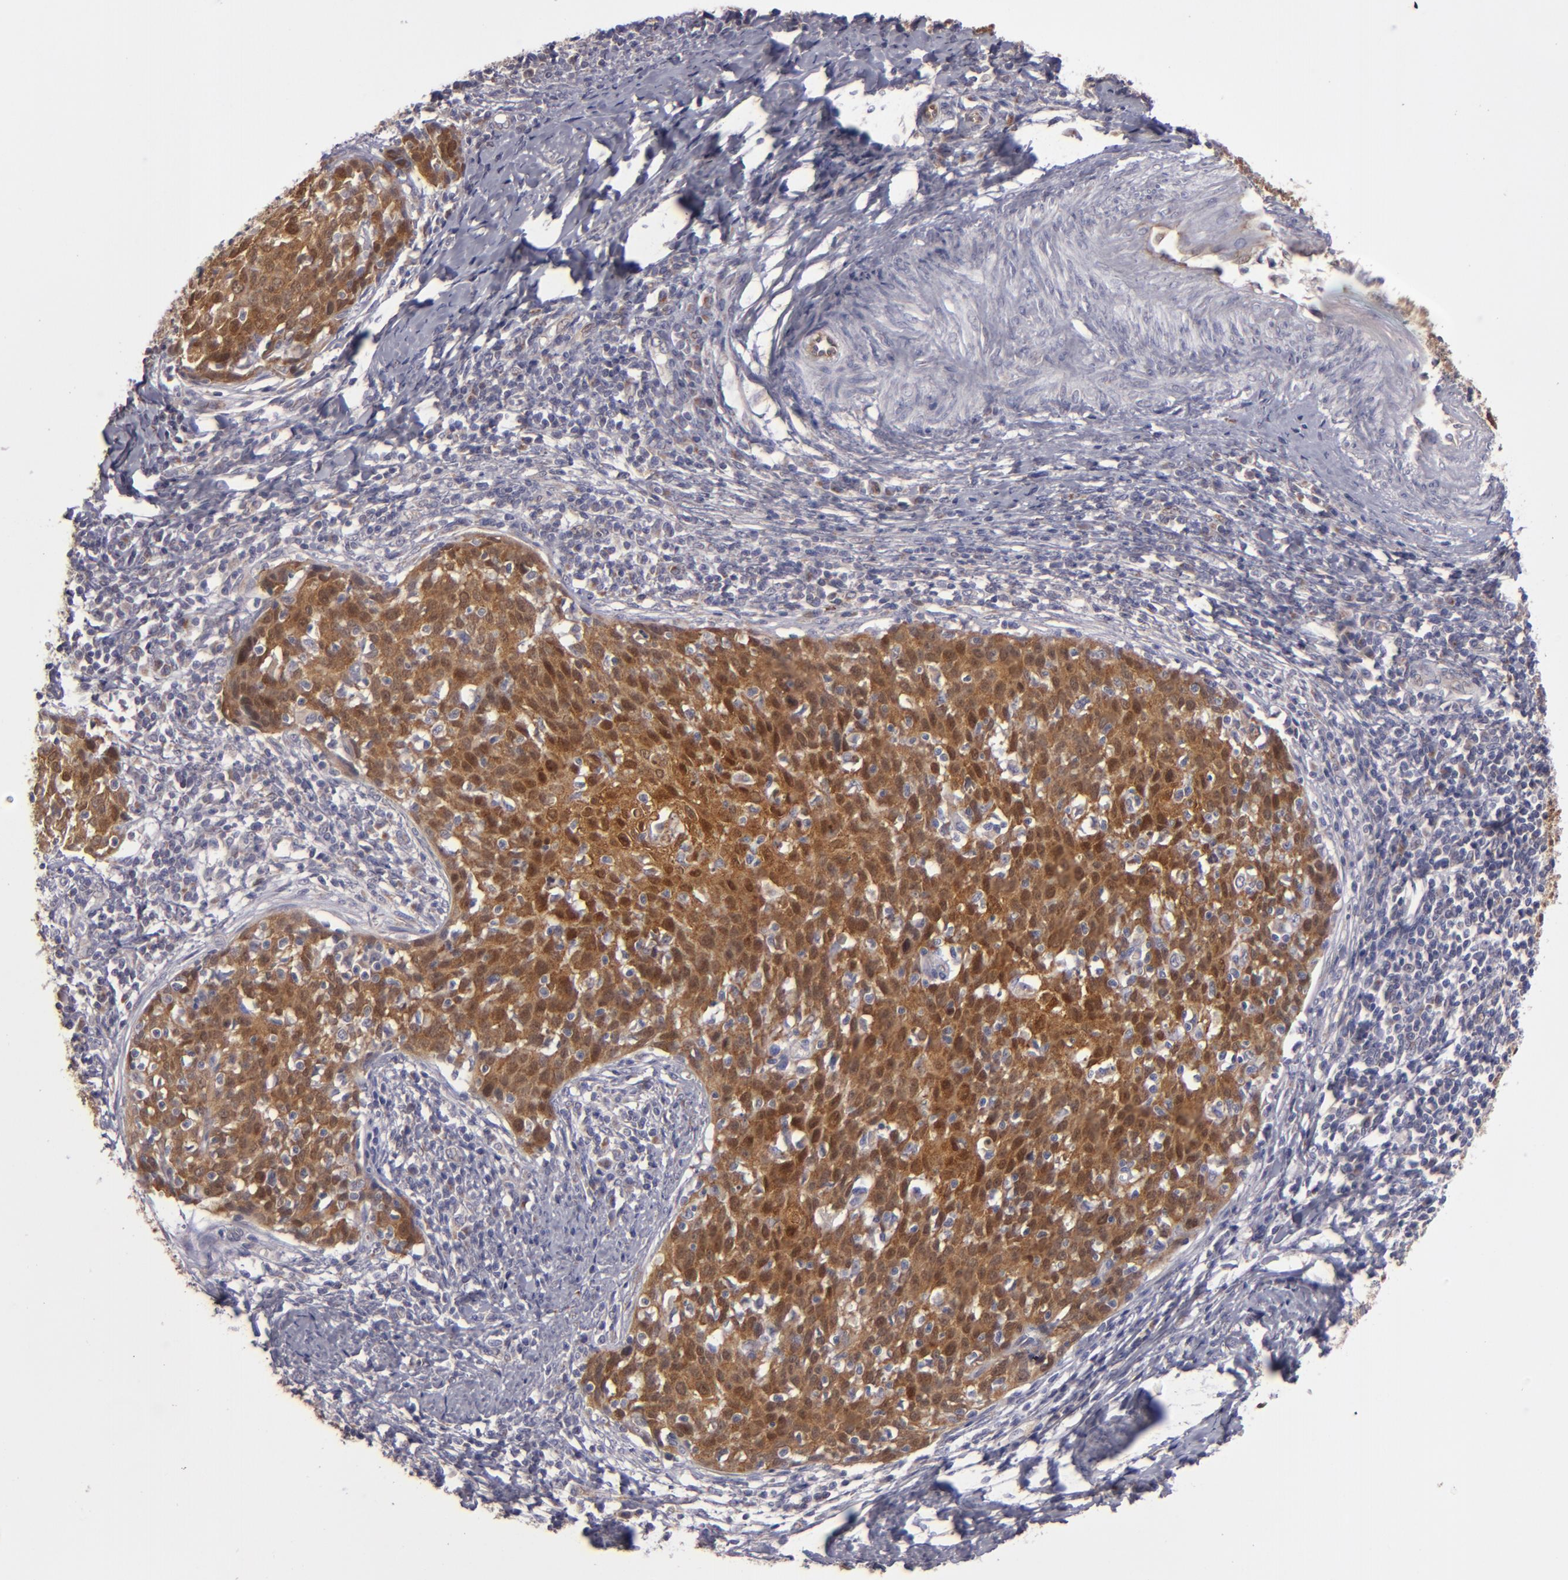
{"staining": {"intensity": "strong", "quantity": ">75%", "location": "cytoplasmic/membranous"}, "tissue": "cervical cancer", "cell_type": "Tumor cells", "image_type": "cancer", "snomed": [{"axis": "morphology", "description": "Squamous cell carcinoma, NOS"}, {"axis": "topography", "description": "Cervix"}], "caption": "The image reveals a brown stain indicating the presence of a protein in the cytoplasmic/membranous of tumor cells in cervical squamous cell carcinoma.", "gene": "SH2D4A", "patient": {"sex": "female", "age": 38}}